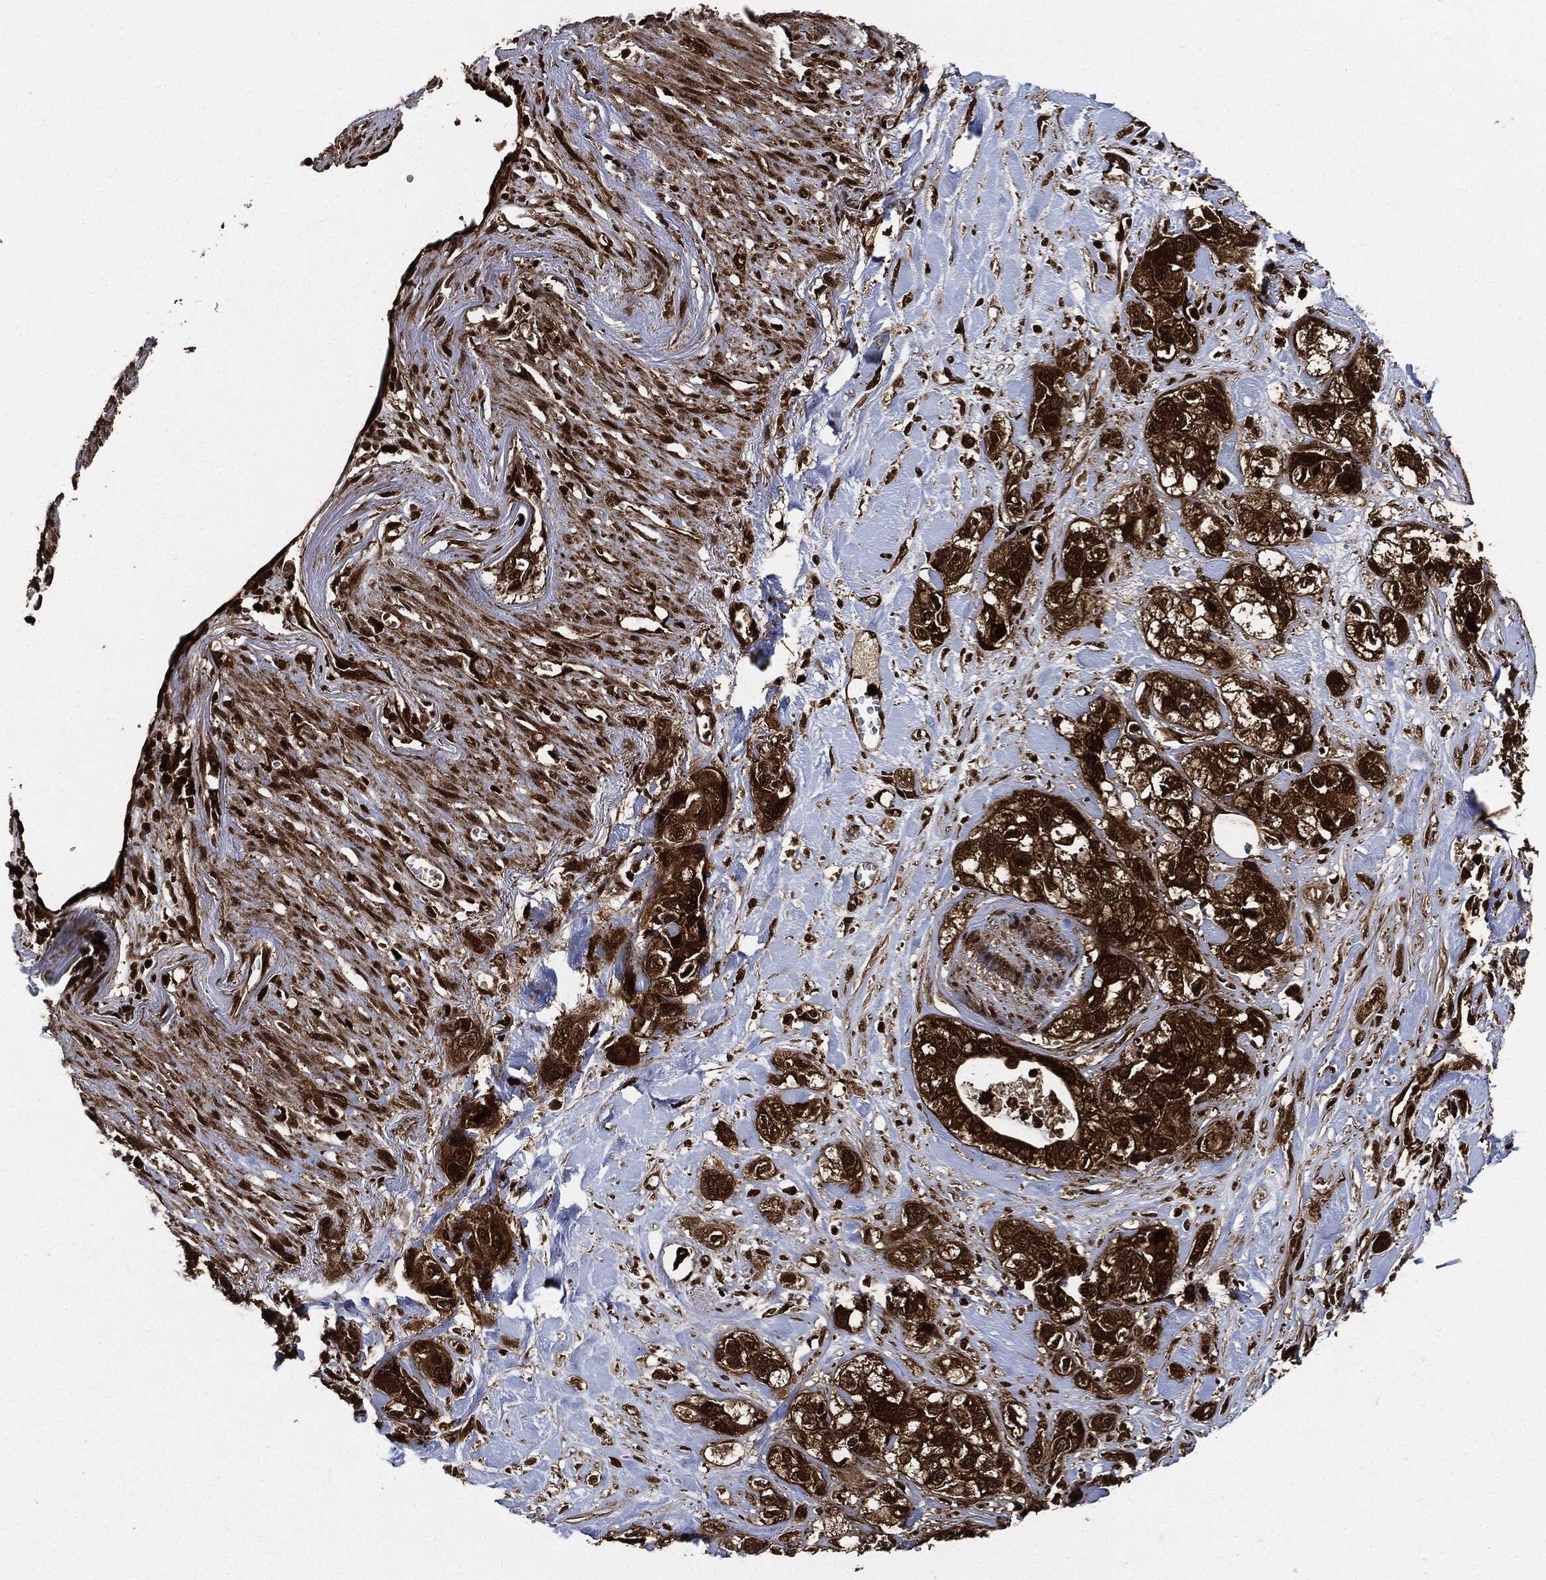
{"staining": {"intensity": "strong", "quantity": ">75%", "location": "cytoplasmic/membranous"}, "tissue": "pancreatic cancer", "cell_type": "Tumor cells", "image_type": "cancer", "snomed": [{"axis": "morphology", "description": "Adenocarcinoma, NOS"}, {"axis": "topography", "description": "Pancreas"}], "caption": "Brown immunohistochemical staining in human pancreatic adenocarcinoma demonstrates strong cytoplasmic/membranous expression in approximately >75% of tumor cells. (IHC, brightfield microscopy, high magnification).", "gene": "YWHAB", "patient": {"sex": "male", "age": 72}}